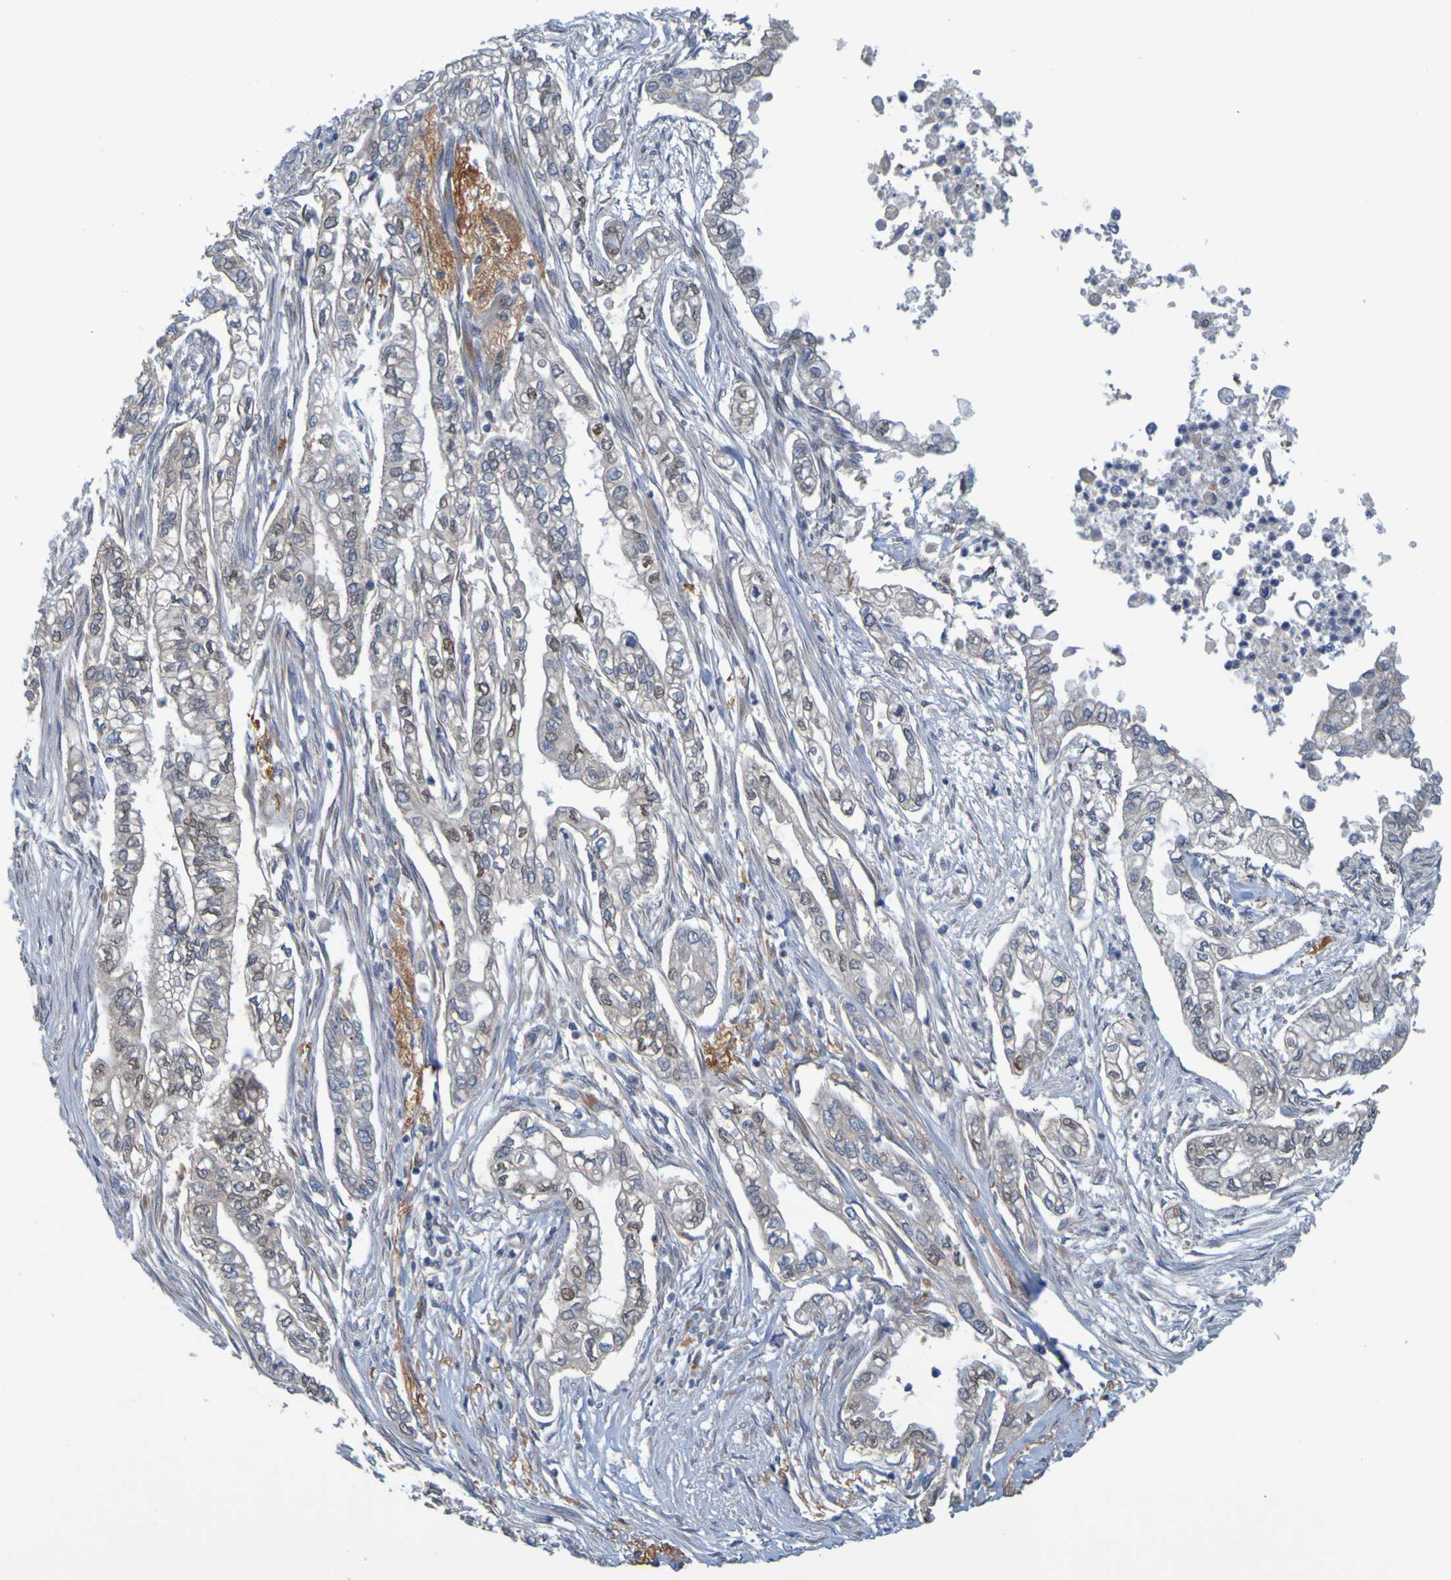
{"staining": {"intensity": "negative", "quantity": "none", "location": "none"}, "tissue": "pancreatic cancer", "cell_type": "Tumor cells", "image_type": "cancer", "snomed": [{"axis": "morphology", "description": "Normal tissue, NOS"}, {"axis": "topography", "description": "Pancreas"}], "caption": "This is a histopathology image of immunohistochemistry (IHC) staining of pancreatic cancer, which shows no expression in tumor cells.", "gene": "MOGS", "patient": {"sex": "male", "age": 42}}